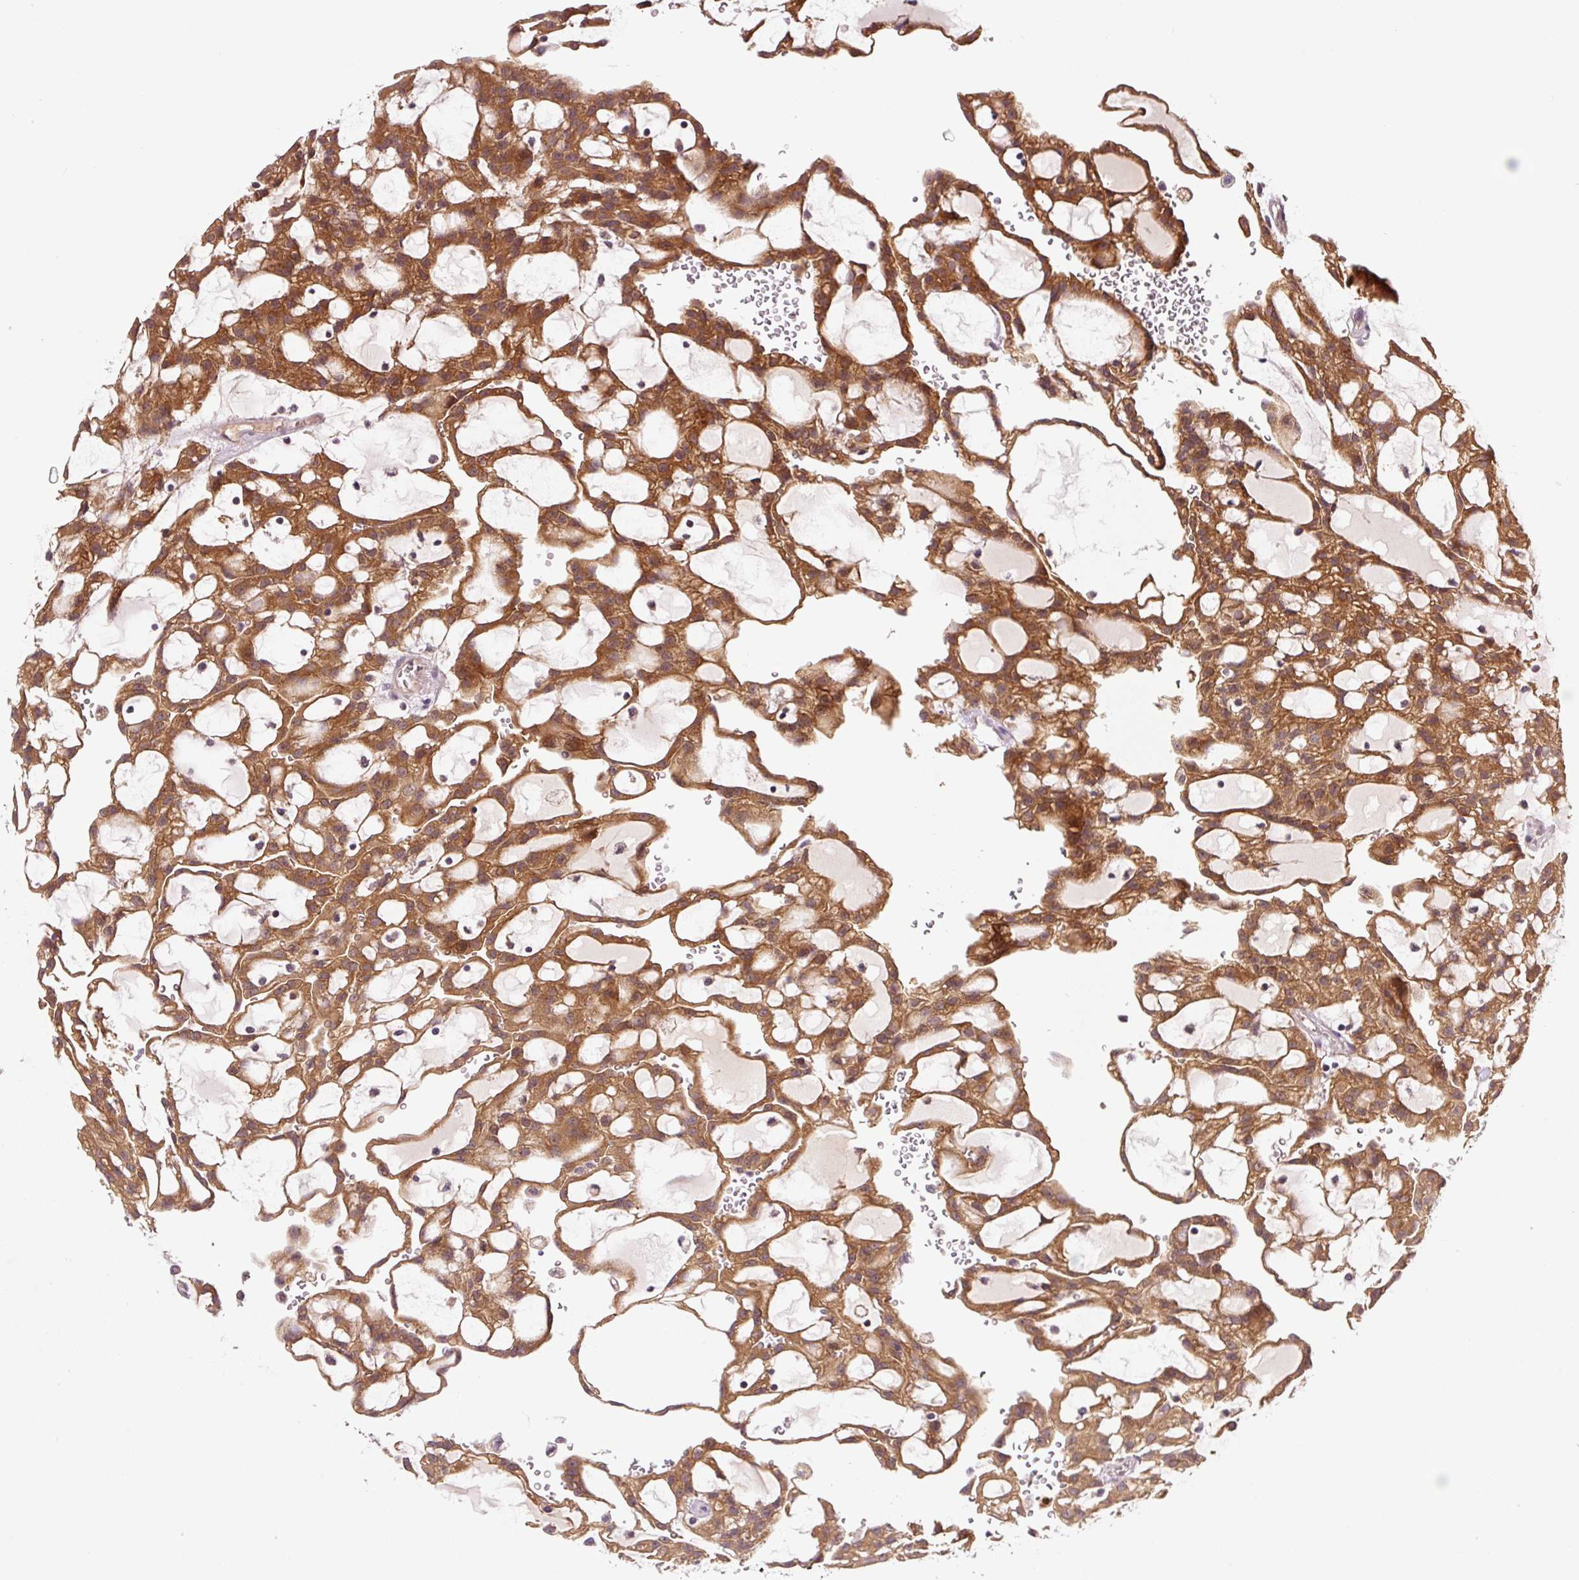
{"staining": {"intensity": "moderate", "quantity": ">75%", "location": "cytoplasmic/membranous"}, "tissue": "renal cancer", "cell_type": "Tumor cells", "image_type": "cancer", "snomed": [{"axis": "morphology", "description": "Adenocarcinoma, NOS"}, {"axis": "topography", "description": "Kidney"}], "caption": "Protein expression analysis of human renal adenocarcinoma reveals moderate cytoplasmic/membranous positivity in about >75% of tumor cells. (Brightfield microscopy of DAB IHC at high magnification).", "gene": "PRKAA2", "patient": {"sex": "male", "age": 63}}